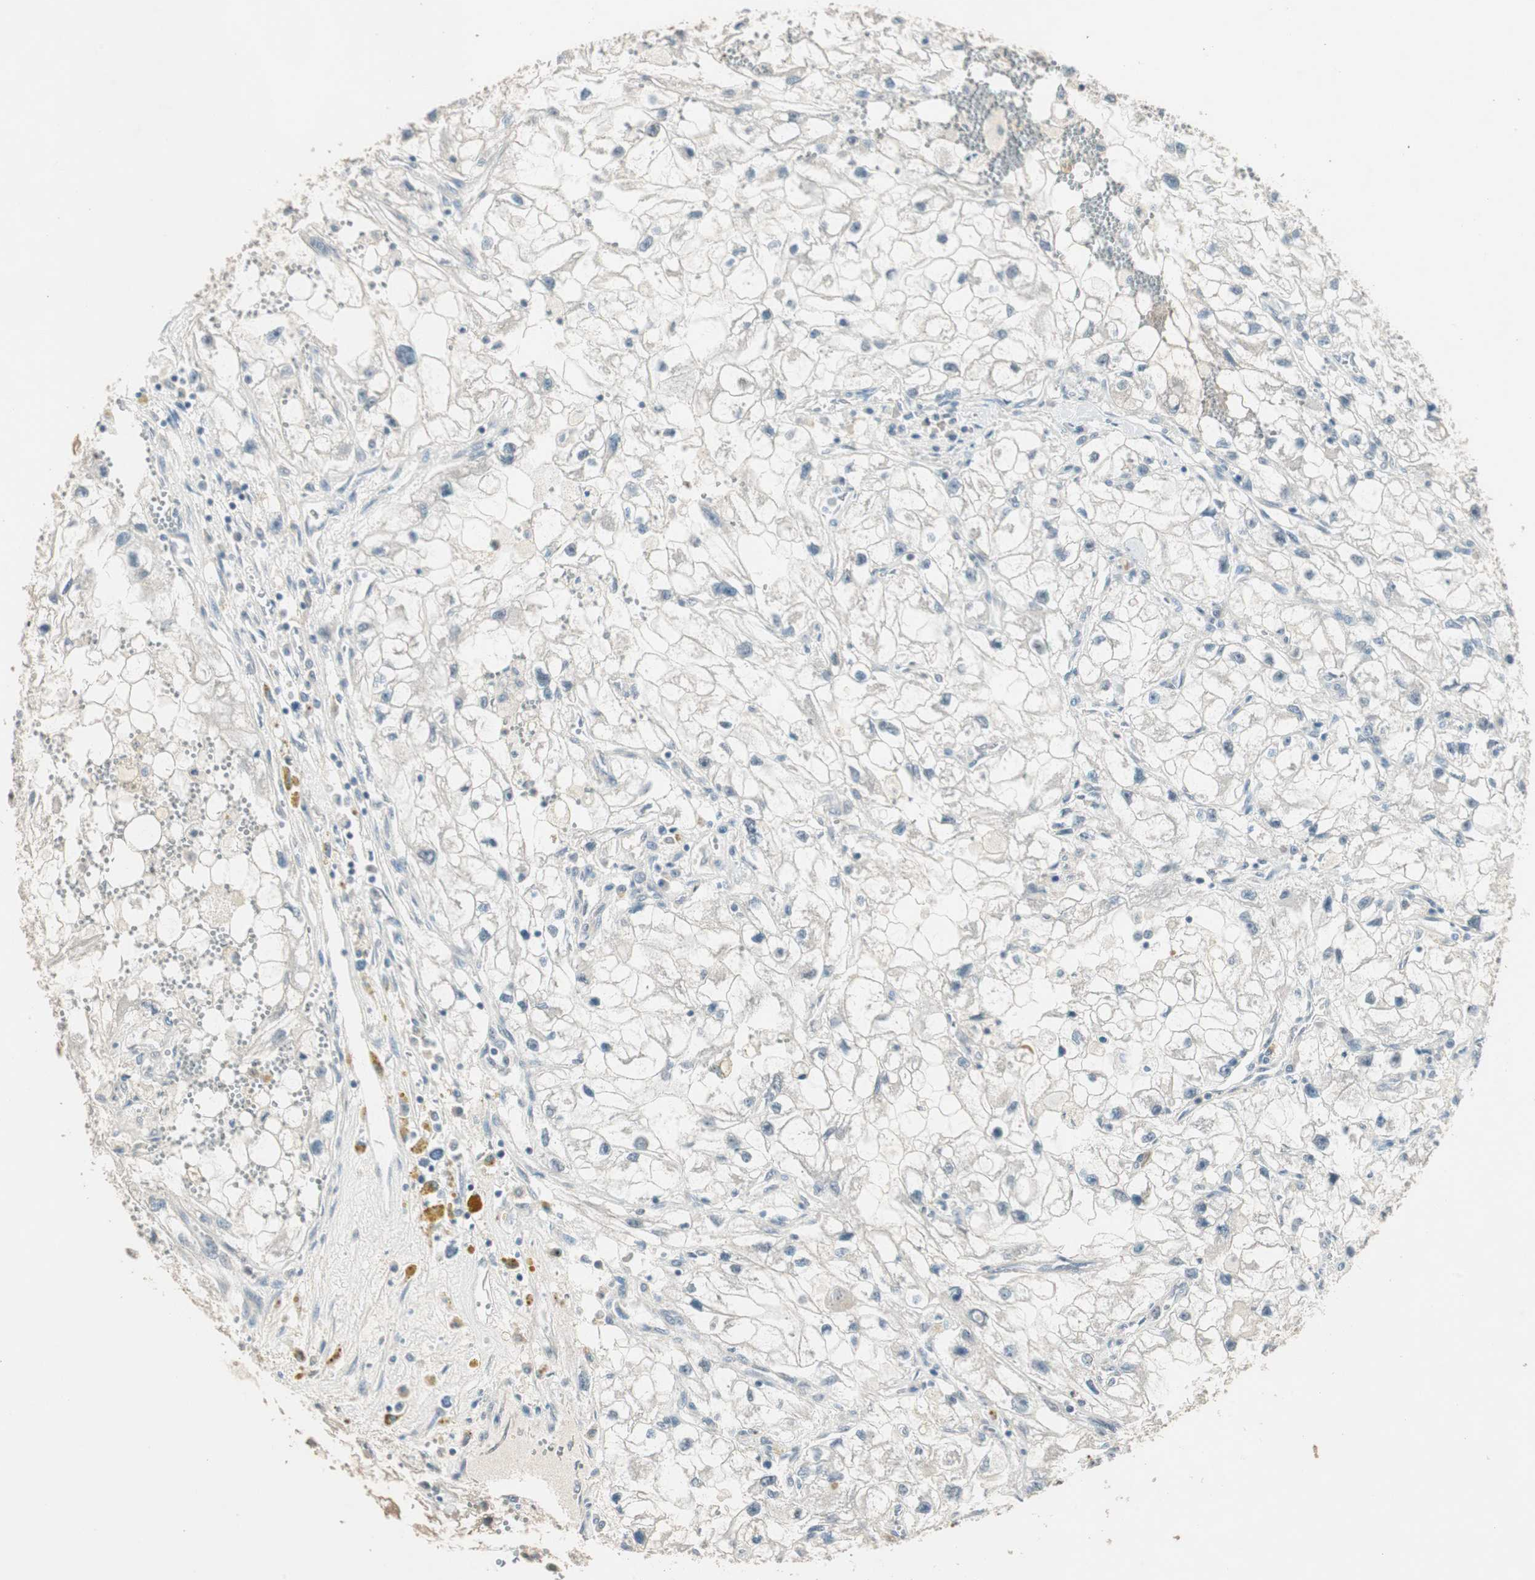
{"staining": {"intensity": "negative", "quantity": "none", "location": "none"}, "tissue": "renal cancer", "cell_type": "Tumor cells", "image_type": "cancer", "snomed": [{"axis": "morphology", "description": "Adenocarcinoma, NOS"}, {"axis": "topography", "description": "Kidney"}], "caption": "Tumor cells are negative for protein expression in human adenocarcinoma (renal).", "gene": "USP5", "patient": {"sex": "female", "age": 70}}